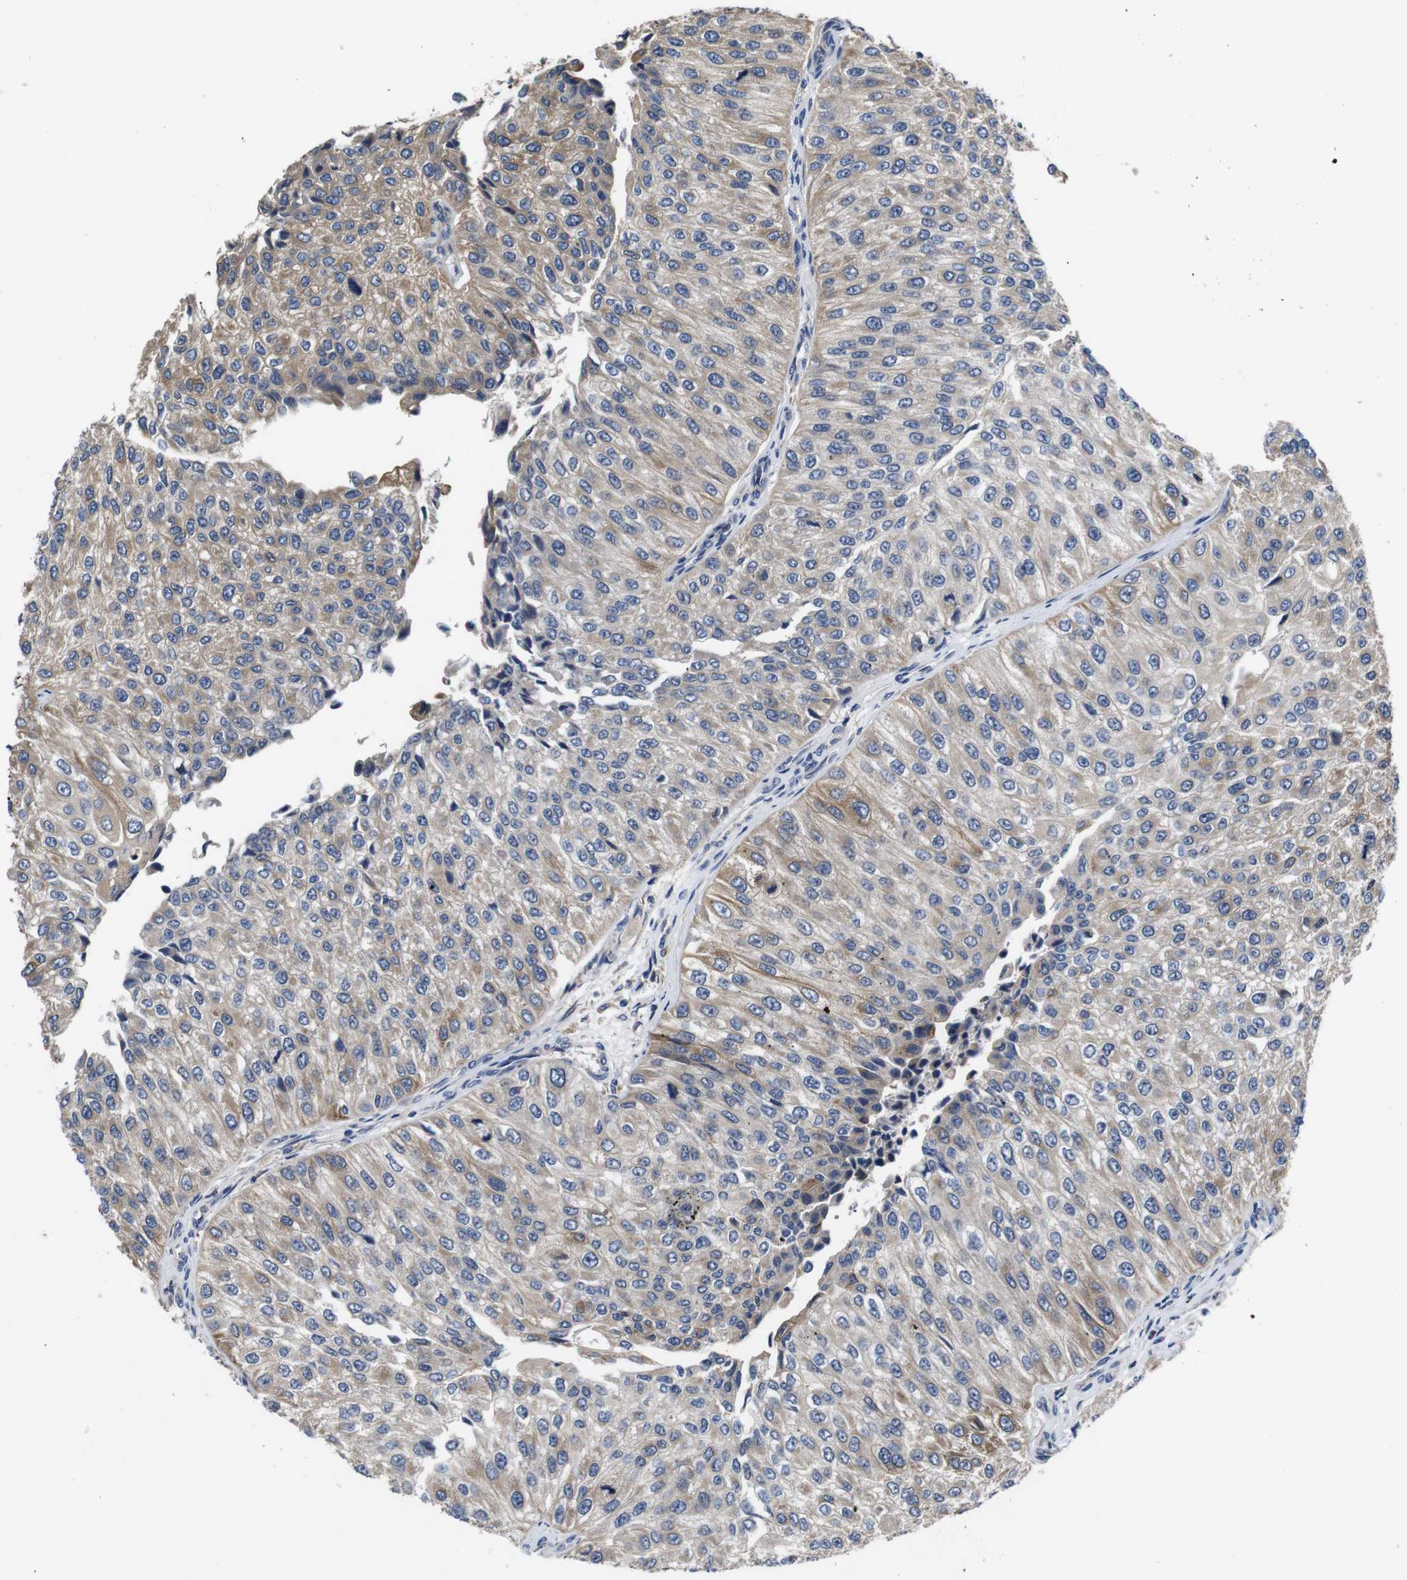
{"staining": {"intensity": "moderate", "quantity": ">75%", "location": "cytoplasmic/membranous"}, "tissue": "urothelial cancer", "cell_type": "Tumor cells", "image_type": "cancer", "snomed": [{"axis": "morphology", "description": "Urothelial carcinoma, High grade"}, {"axis": "topography", "description": "Kidney"}, {"axis": "topography", "description": "Urinary bladder"}], "caption": "Protein expression analysis of human high-grade urothelial carcinoma reveals moderate cytoplasmic/membranous expression in approximately >75% of tumor cells.", "gene": "MARCHF7", "patient": {"sex": "male", "age": 77}}